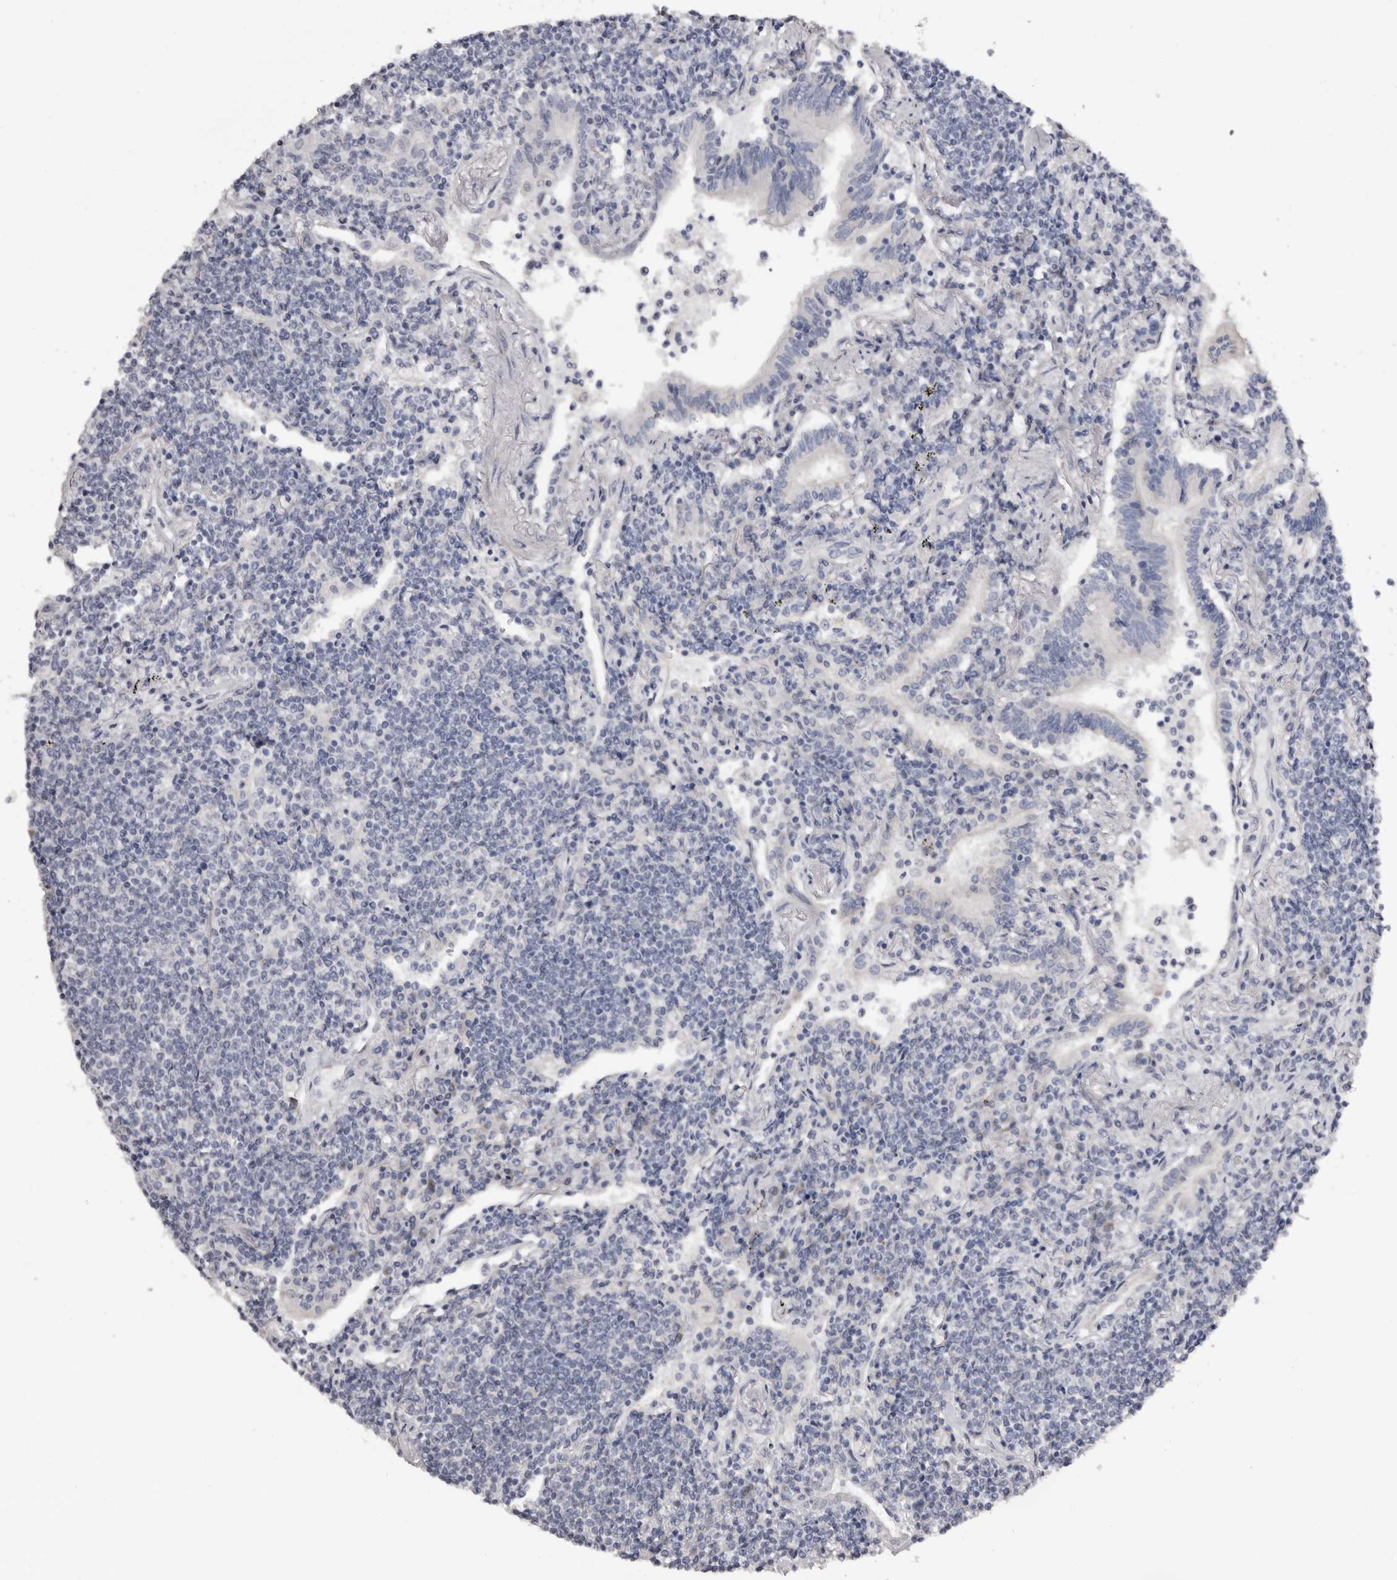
{"staining": {"intensity": "negative", "quantity": "none", "location": "none"}, "tissue": "lymphoma", "cell_type": "Tumor cells", "image_type": "cancer", "snomed": [{"axis": "morphology", "description": "Malignant lymphoma, non-Hodgkin's type, Low grade"}, {"axis": "topography", "description": "Lung"}], "caption": "Immunohistochemical staining of lymphoma shows no significant expression in tumor cells.", "gene": "CASQ1", "patient": {"sex": "female", "age": 71}}